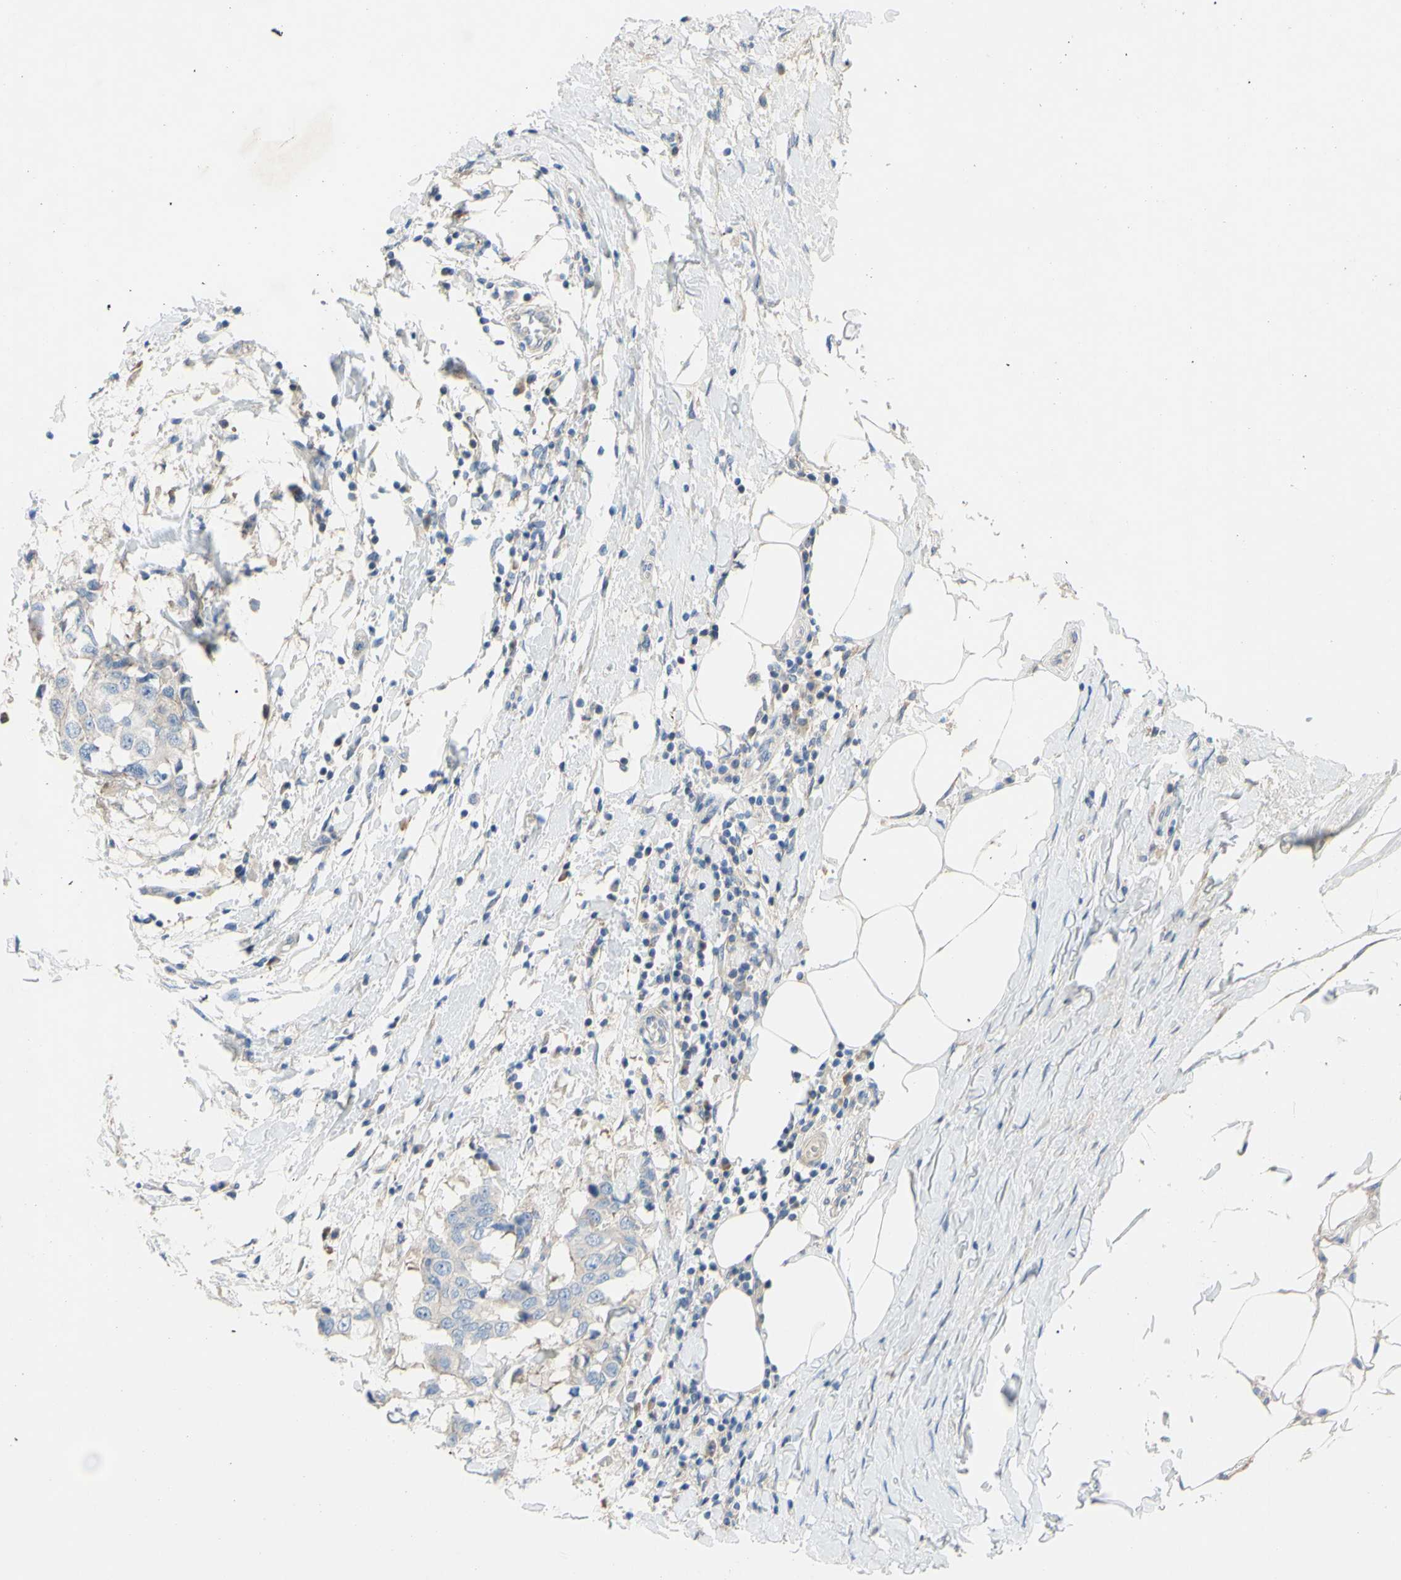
{"staining": {"intensity": "negative", "quantity": "none", "location": "none"}, "tissue": "breast cancer", "cell_type": "Tumor cells", "image_type": "cancer", "snomed": [{"axis": "morphology", "description": "Duct carcinoma"}, {"axis": "topography", "description": "Breast"}], "caption": "DAB immunohistochemical staining of human breast cancer shows no significant staining in tumor cells. (Stains: DAB (3,3'-diaminobenzidine) IHC with hematoxylin counter stain, Microscopy: brightfield microscopy at high magnification).", "gene": "TMEM59L", "patient": {"sex": "female", "age": 27}}